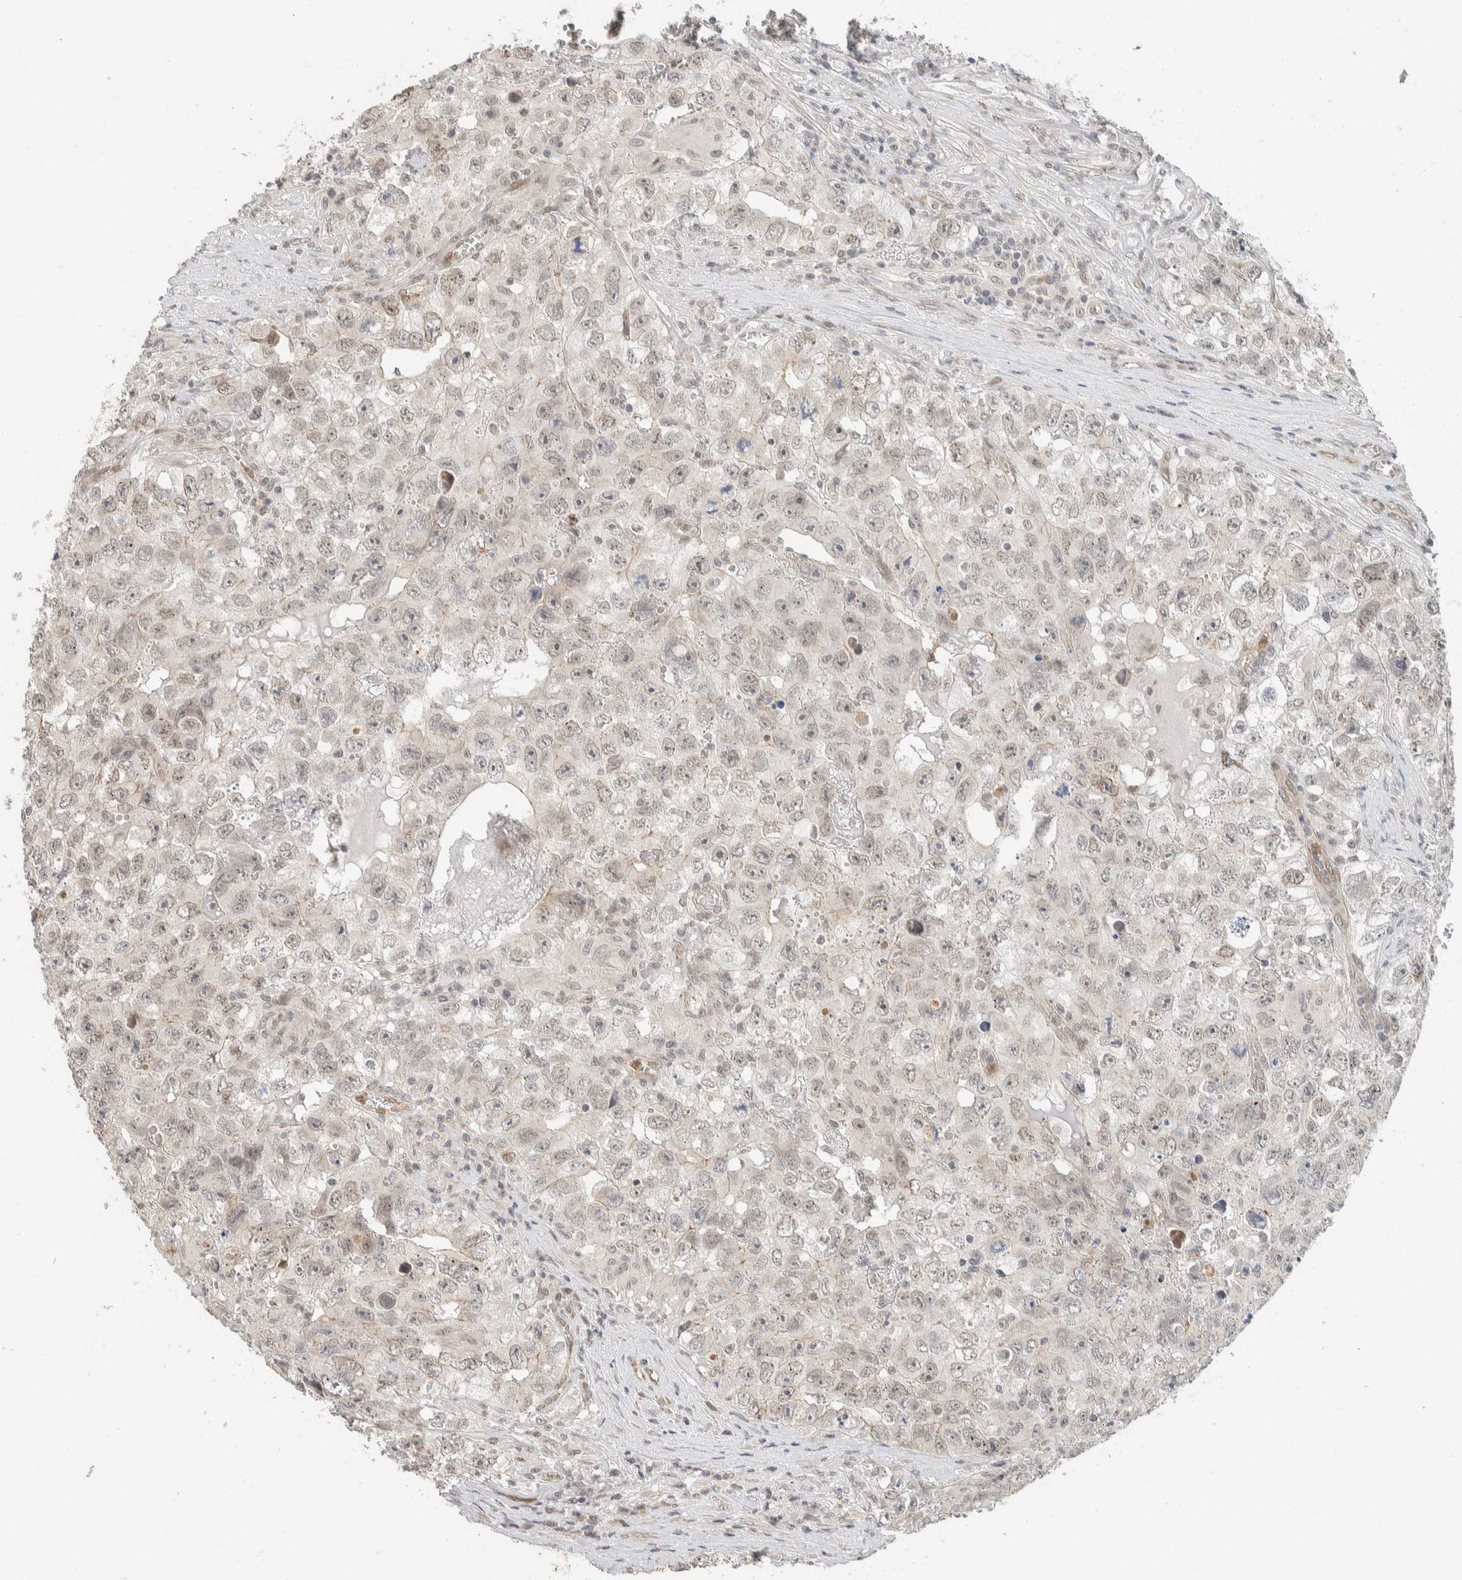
{"staining": {"intensity": "weak", "quantity": "25%-75%", "location": "nuclear"}, "tissue": "testis cancer", "cell_type": "Tumor cells", "image_type": "cancer", "snomed": [{"axis": "morphology", "description": "Seminoma, NOS"}, {"axis": "morphology", "description": "Carcinoma, Embryonal, NOS"}, {"axis": "topography", "description": "Testis"}], "caption": "Immunohistochemical staining of testis cancer exhibits weak nuclear protein staining in about 25%-75% of tumor cells.", "gene": "ZBTB2", "patient": {"sex": "male", "age": 43}}